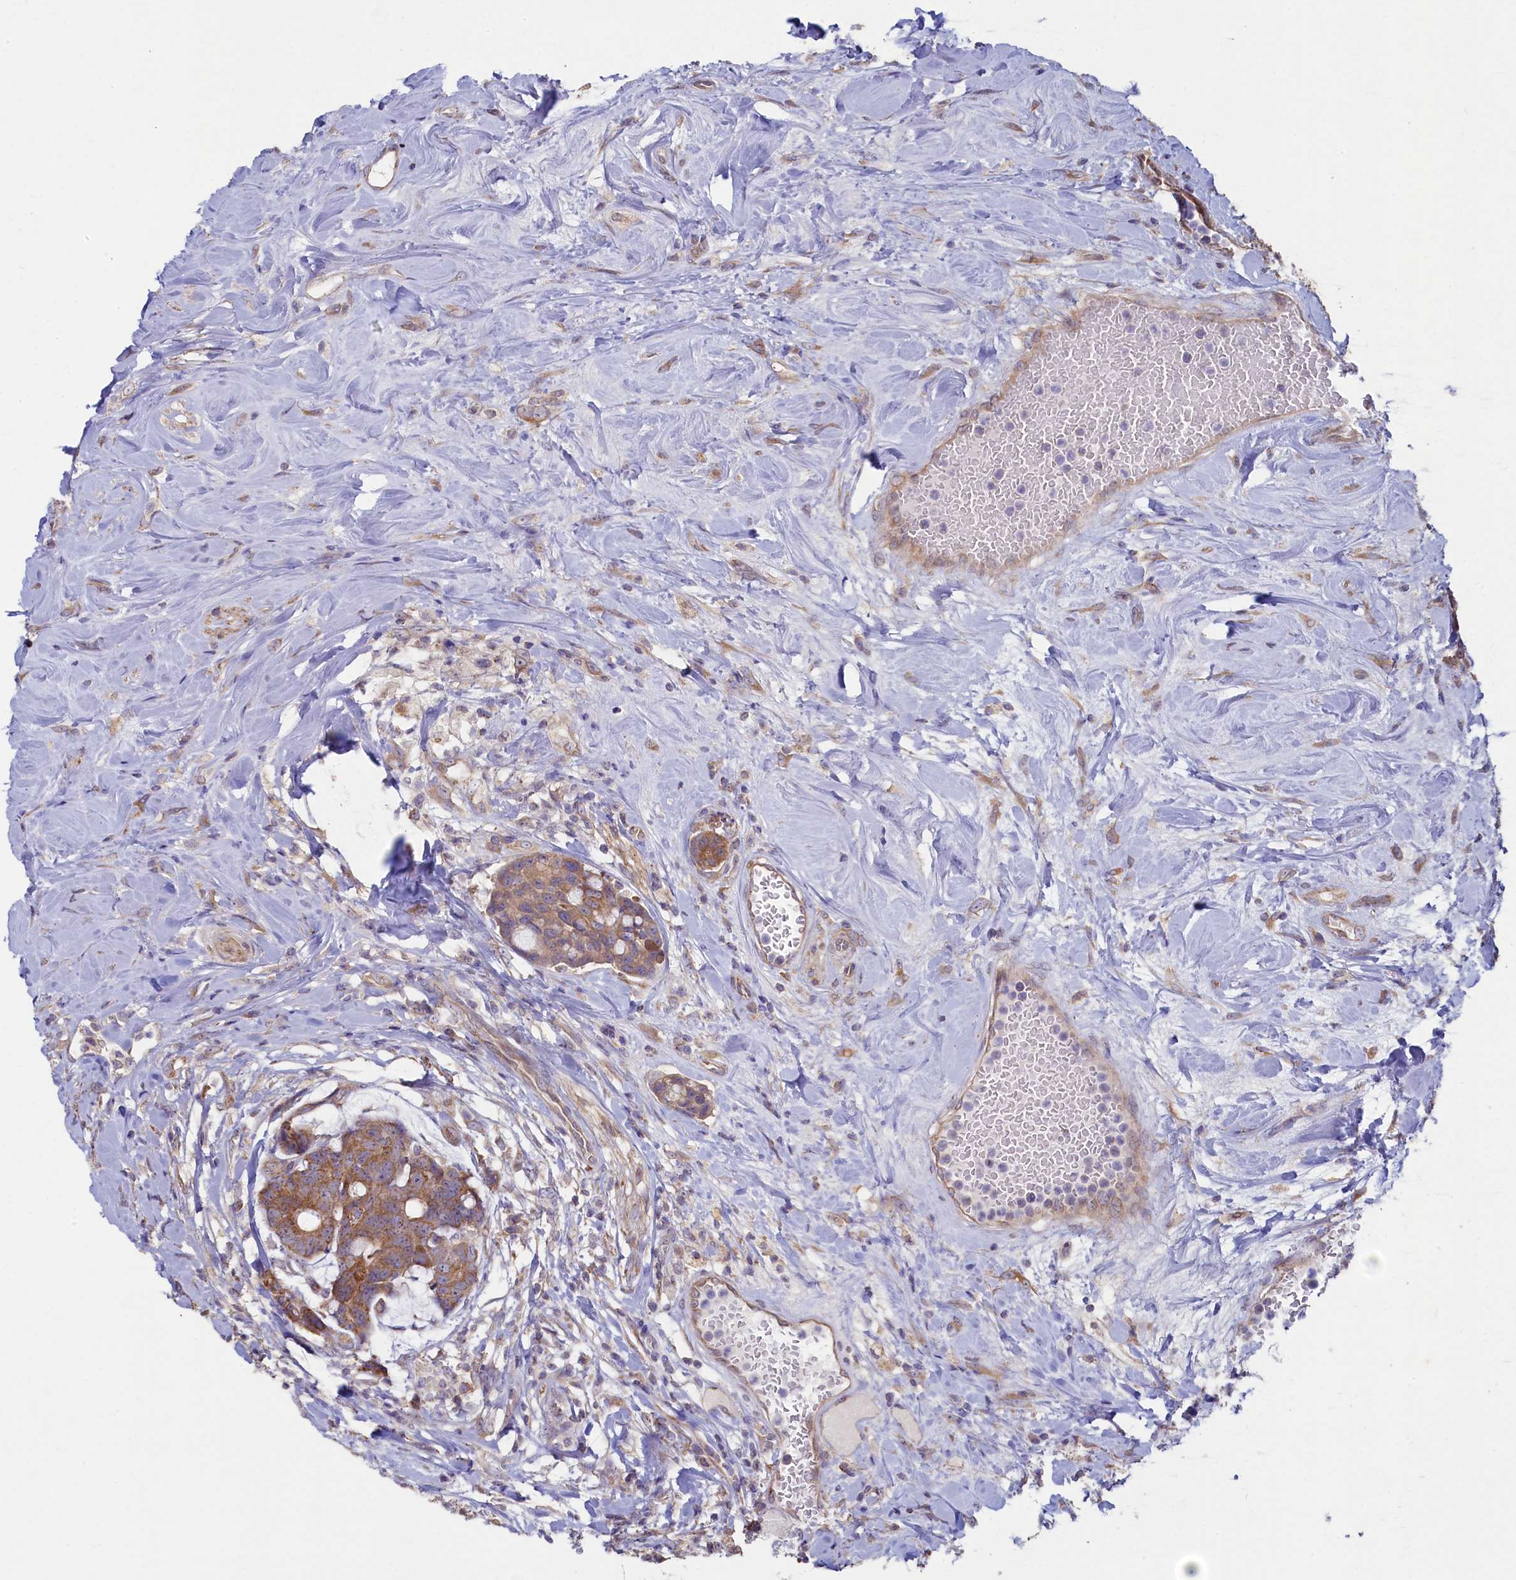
{"staining": {"intensity": "strong", "quantity": ">75%", "location": "cytoplasmic/membranous"}, "tissue": "colorectal cancer", "cell_type": "Tumor cells", "image_type": "cancer", "snomed": [{"axis": "morphology", "description": "Adenocarcinoma, NOS"}, {"axis": "topography", "description": "Colon"}], "caption": "An immunohistochemistry (IHC) micrograph of tumor tissue is shown. Protein staining in brown shows strong cytoplasmic/membranous positivity in colorectal adenocarcinoma within tumor cells.", "gene": "SPATA2L", "patient": {"sex": "female", "age": 82}}